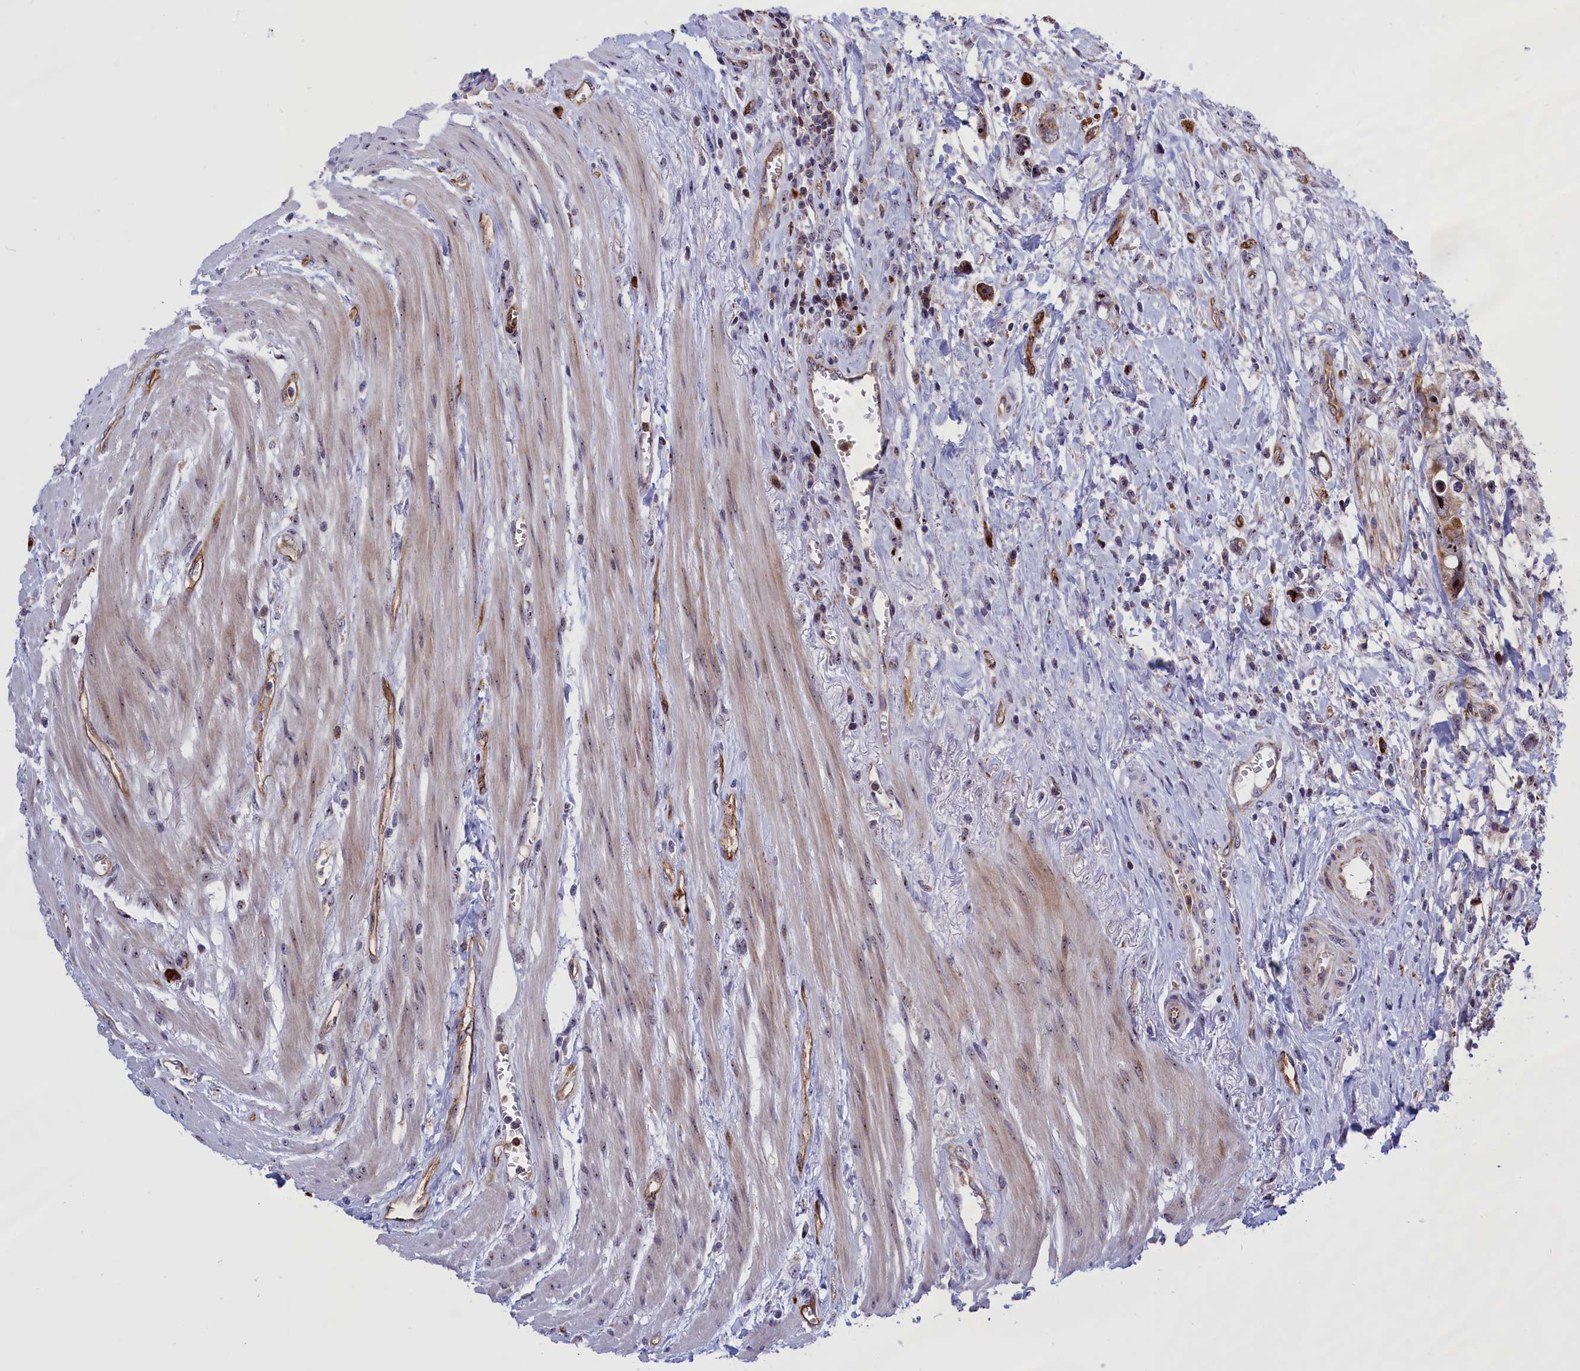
{"staining": {"intensity": "moderate", "quantity": ">75%", "location": "cytoplasmic/membranous,nuclear"}, "tissue": "colorectal cancer", "cell_type": "Tumor cells", "image_type": "cancer", "snomed": [{"axis": "morphology", "description": "Adenocarcinoma, NOS"}, {"axis": "topography", "description": "Rectum"}], "caption": "Colorectal adenocarcinoma stained for a protein exhibits moderate cytoplasmic/membranous and nuclear positivity in tumor cells.", "gene": "MPND", "patient": {"sex": "male", "age": 87}}